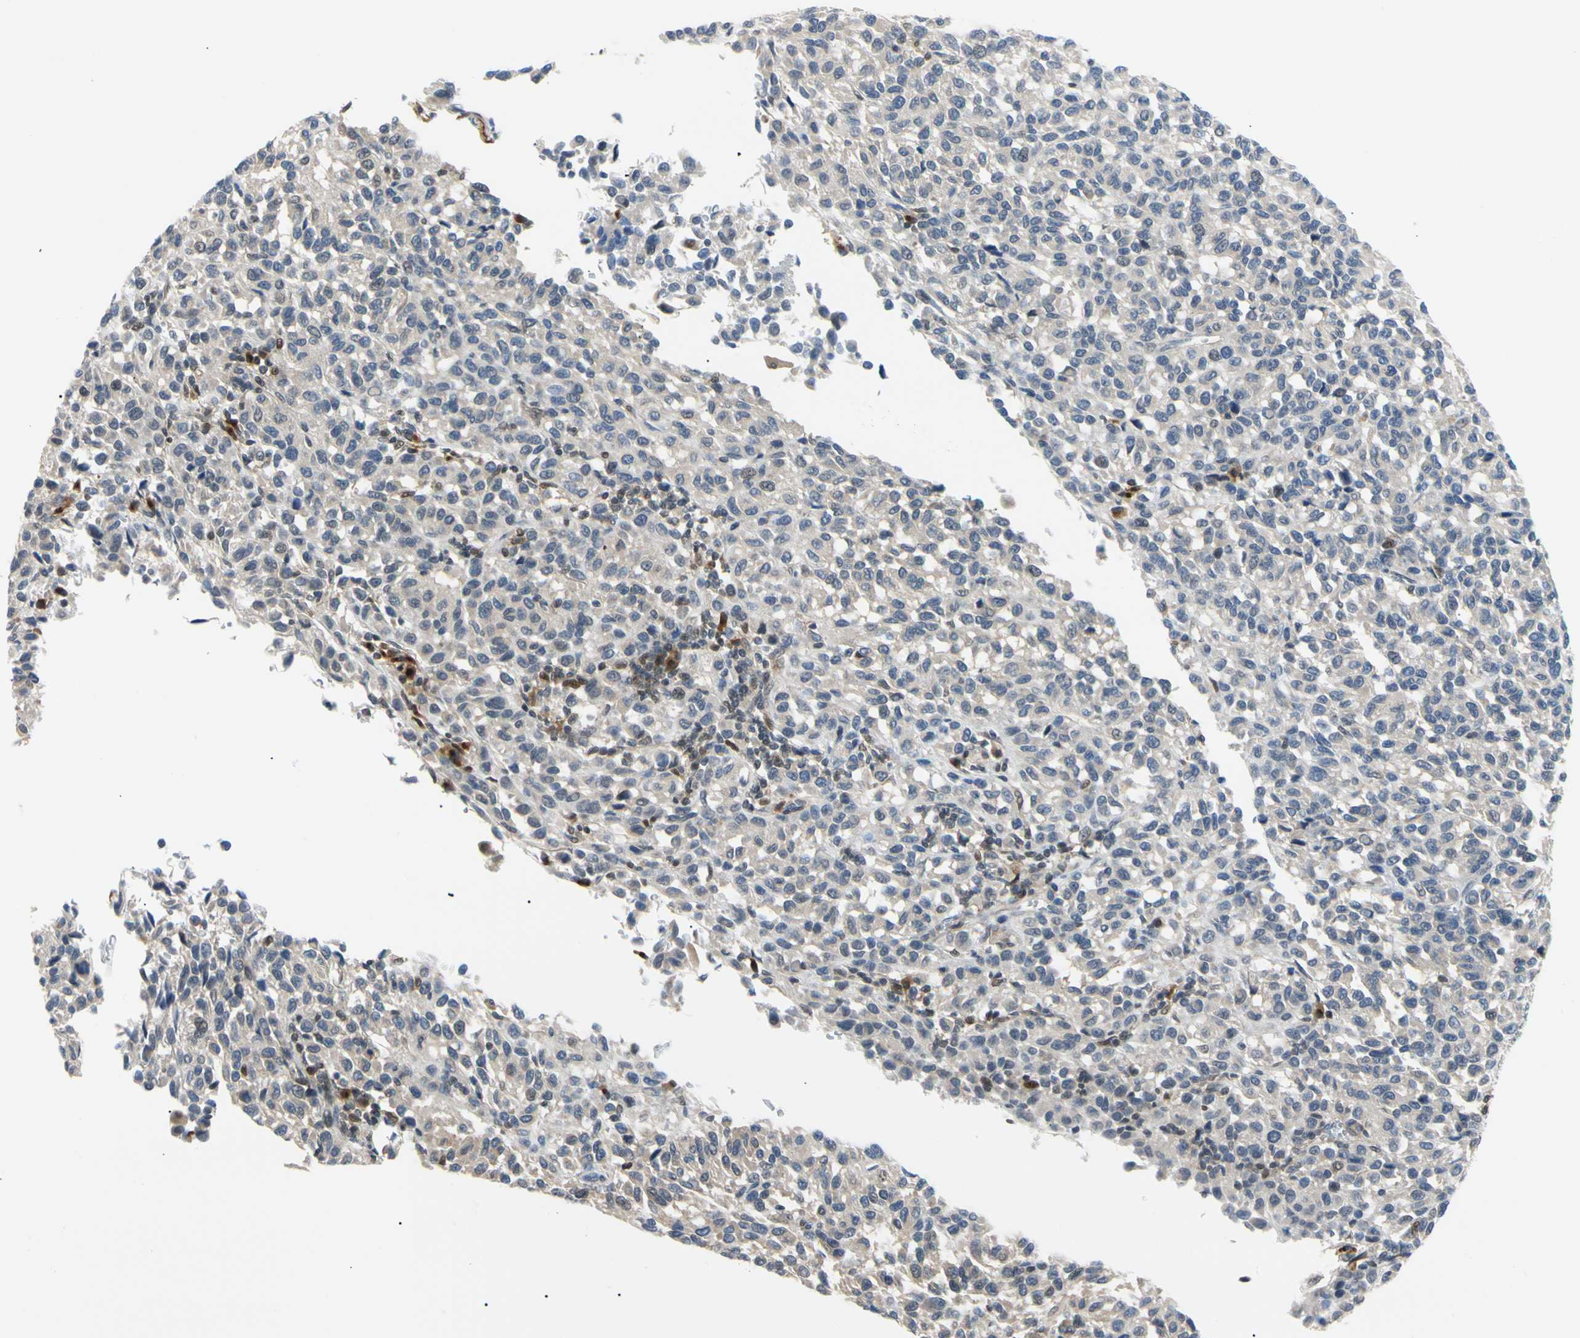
{"staining": {"intensity": "weak", "quantity": "<25%", "location": "cytoplasmic/membranous"}, "tissue": "melanoma", "cell_type": "Tumor cells", "image_type": "cancer", "snomed": [{"axis": "morphology", "description": "Malignant melanoma, Metastatic site"}, {"axis": "topography", "description": "Lung"}], "caption": "High magnification brightfield microscopy of melanoma stained with DAB (brown) and counterstained with hematoxylin (blue): tumor cells show no significant positivity.", "gene": "SEC23B", "patient": {"sex": "male", "age": 64}}